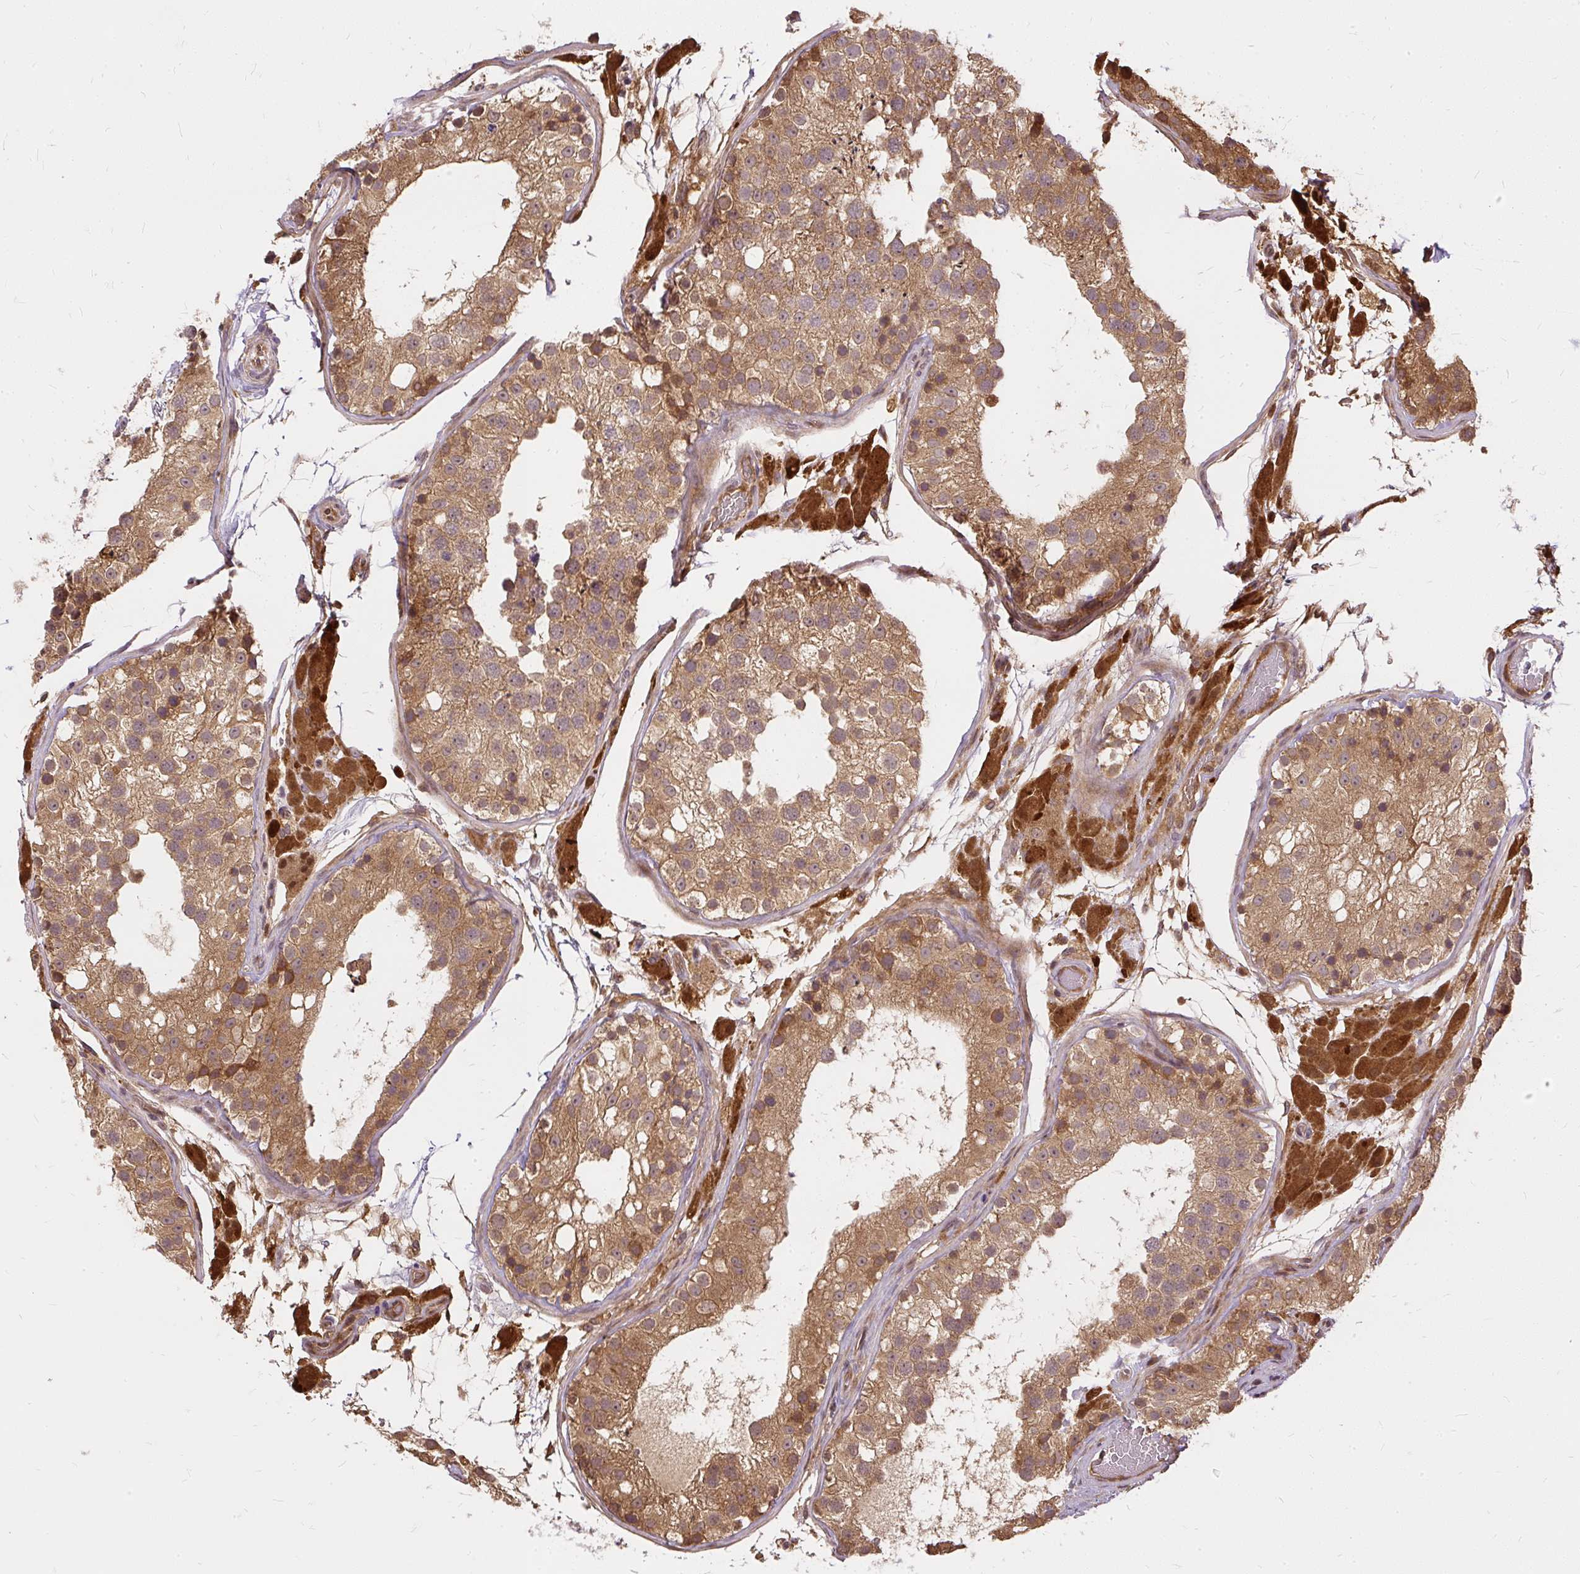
{"staining": {"intensity": "moderate", "quantity": "25%-75%", "location": "cytoplasmic/membranous"}, "tissue": "testis", "cell_type": "Cells in seminiferous ducts", "image_type": "normal", "snomed": [{"axis": "morphology", "description": "Normal tissue, NOS"}, {"axis": "topography", "description": "Testis"}], "caption": "Protein staining demonstrates moderate cytoplasmic/membranous staining in about 25%-75% of cells in seminiferous ducts in normal testis. The staining is performed using DAB (3,3'-diaminobenzidine) brown chromogen to label protein expression. The nuclei are counter-stained blue using hematoxylin.", "gene": "AP5S1", "patient": {"sex": "male", "age": 26}}